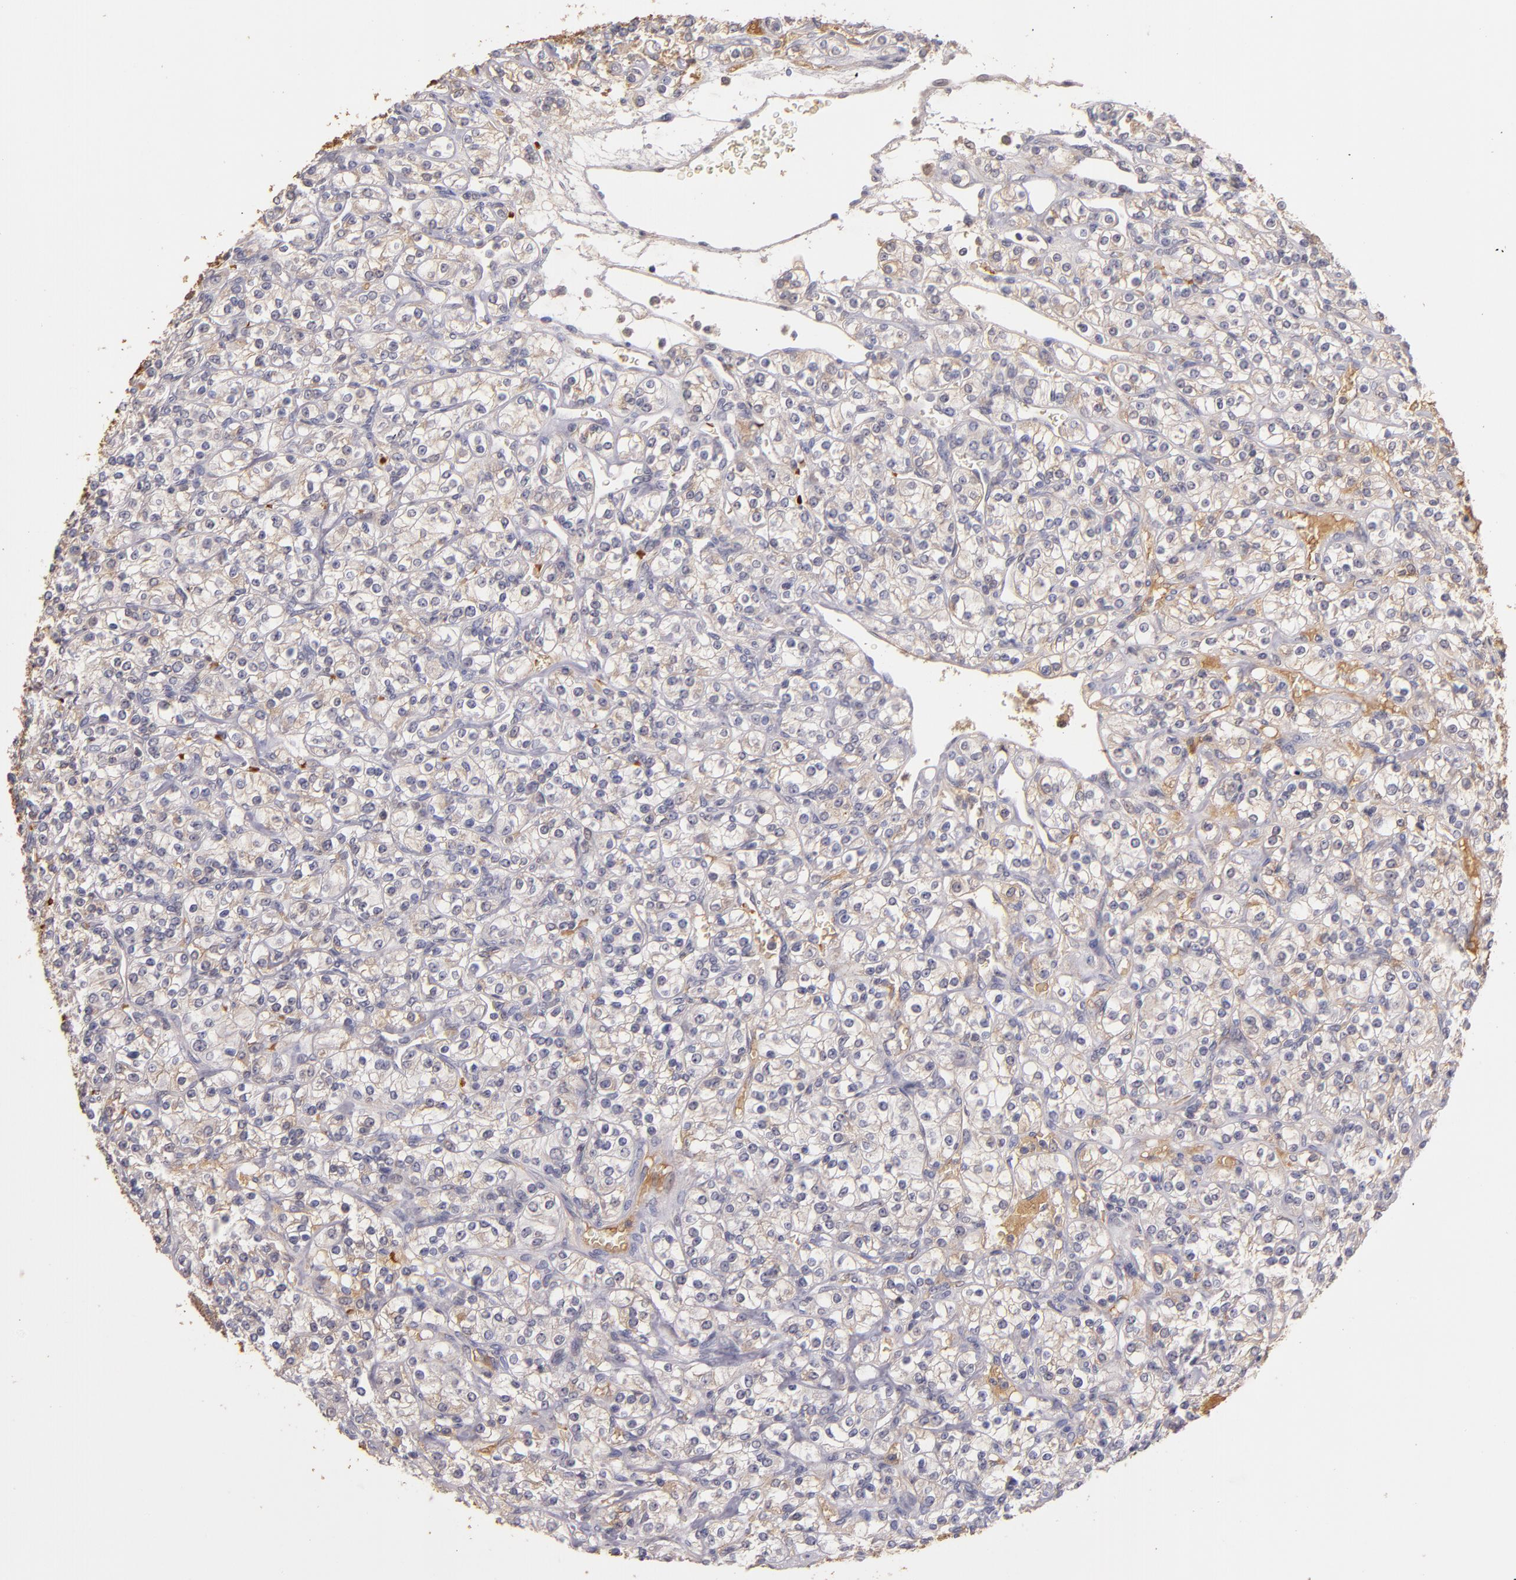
{"staining": {"intensity": "weak", "quantity": ">75%", "location": "cytoplasmic/membranous"}, "tissue": "renal cancer", "cell_type": "Tumor cells", "image_type": "cancer", "snomed": [{"axis": "morphology", "description": "Adenocarcinoma, NOS"}, {"axis": "topography", "description": "Kidney"}], "caption": "Weak cytoplasmic/membranous protein staining is identified in approximately >75% of tumor cells in renal cancer. (DAB IHC, brown staining for protein, blue staining for nuclei).", "gene": "SERPINC1", "patient": {"sex": "male", "age": 77}}